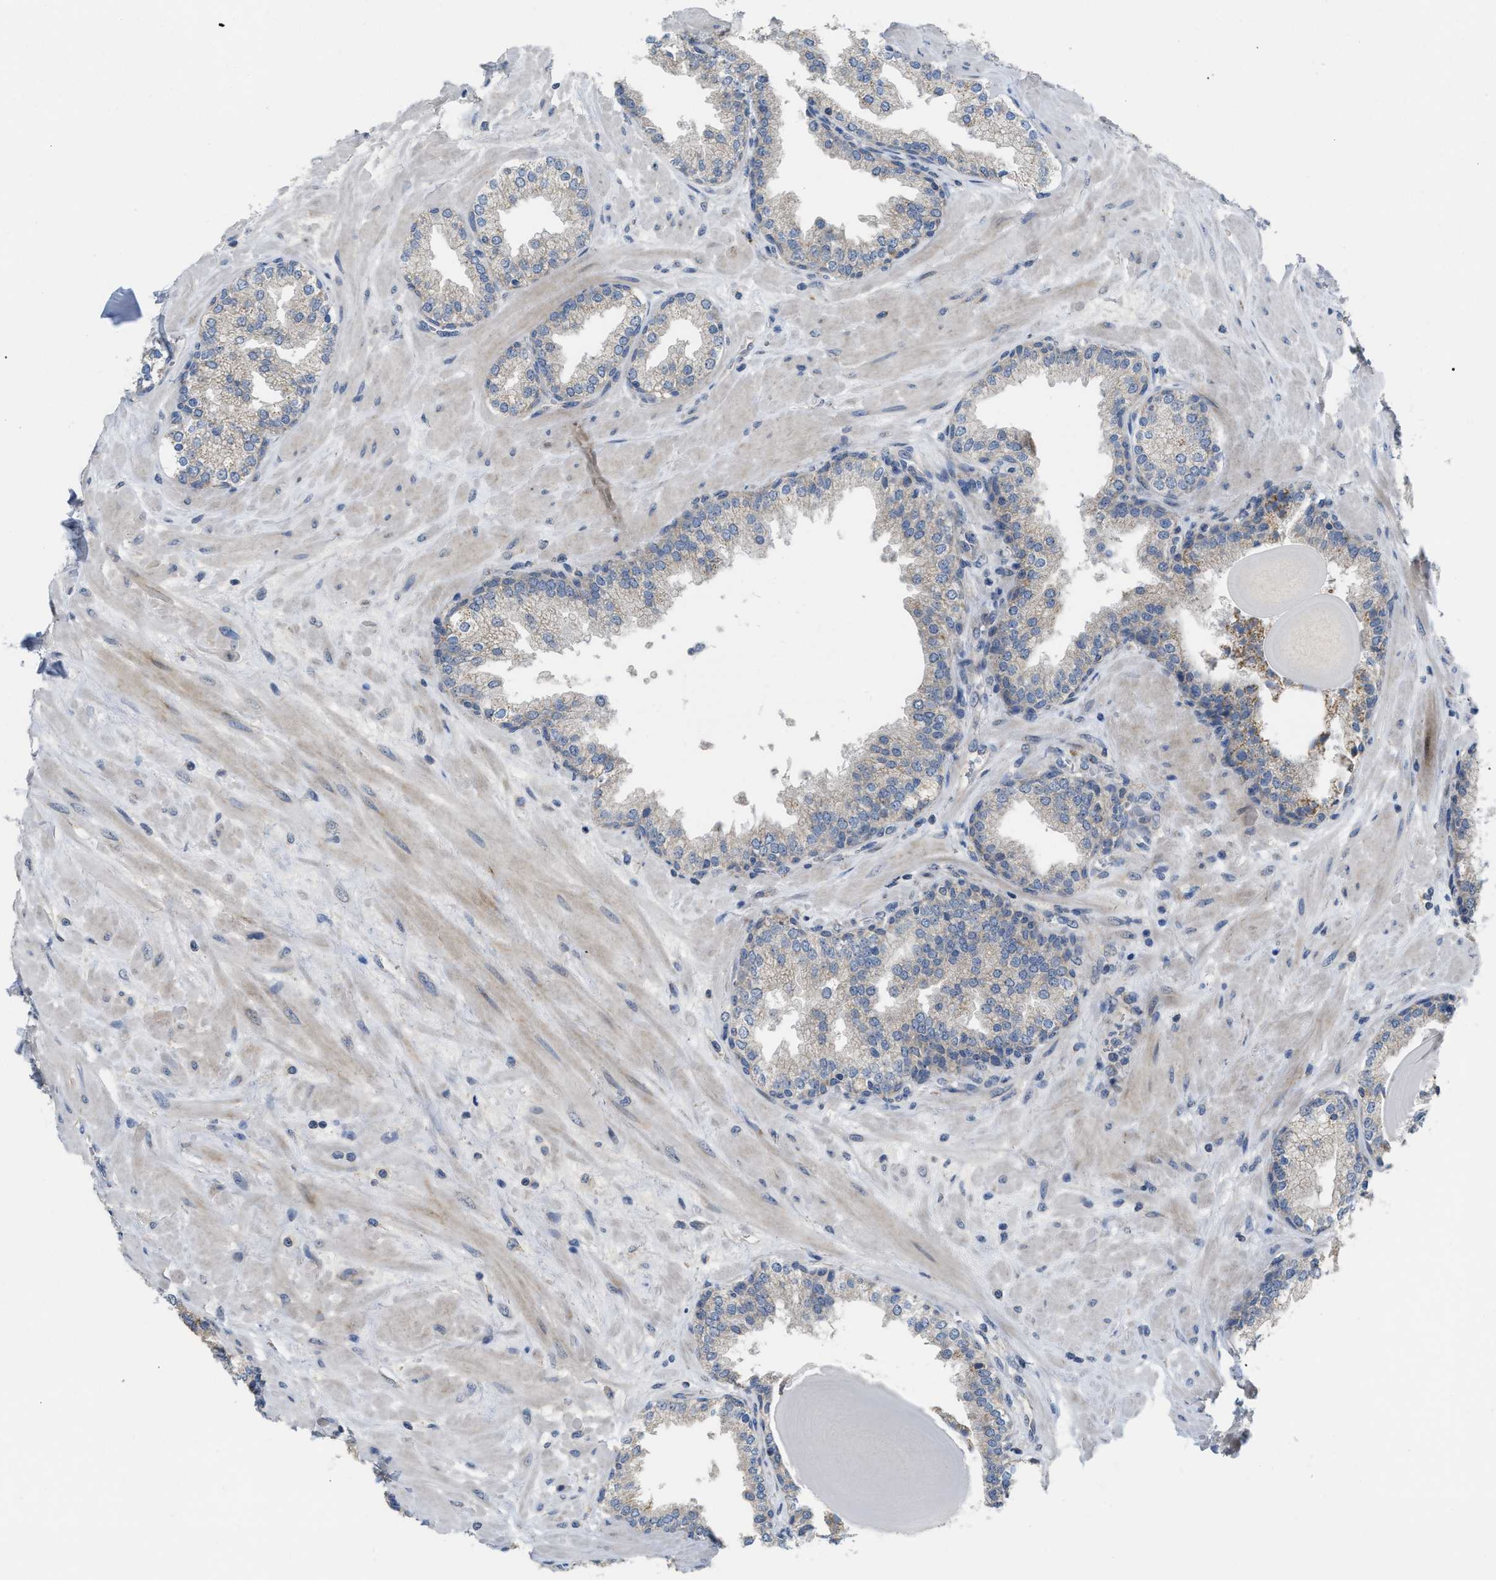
{"staining": {"intensity": "weak", "quantity": "25%-75%", "location": "cytoplasmic/membranous"}, "tissue": "prostate", "cell_type": "Glandular cells", "image_type": "normal", "snomed": [{"axis": "morphology", "description": "Normal tissue, NOS"}, {"axis": "topography", "description": "Prostate"}], "caption": "Glandular cells show low levels of weak cytoplasmic/membranous positivity in approximately 25%-75% of cells in normal human prostate. (Stains: DAB (3,3'-diaminobenzidine) in brown, nuclei in blue, Microscopy: brightfield microscopy at high magnification).", "gene": "DHX58", "patient": {"sex": "male", "age": 51}}